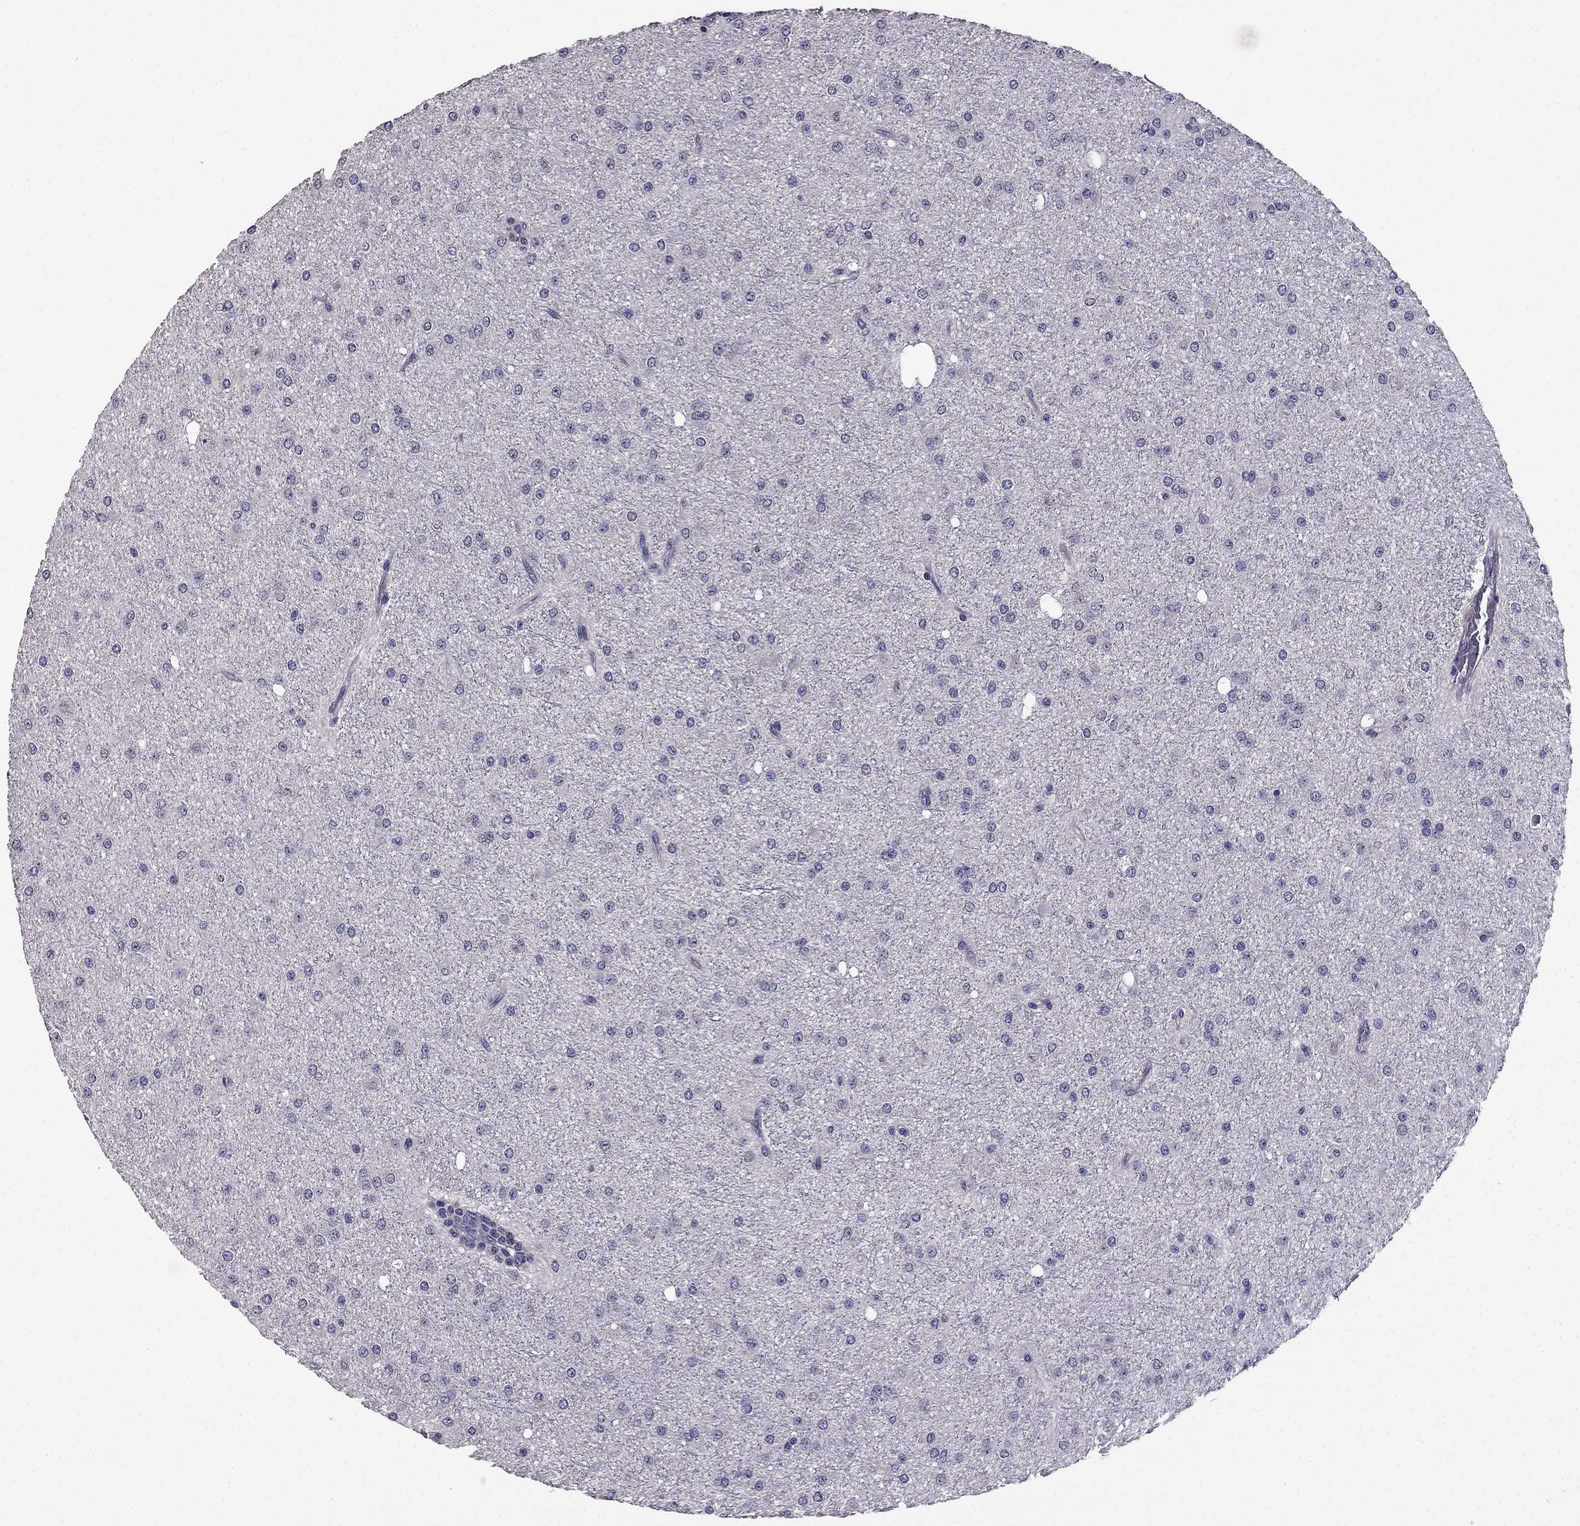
{"staining": {"intensity": "negative", "quantity": "none", "location": "none"}, "tissue": "glioma", "cell_type": "Tumor cells", "image_type": "cancer", "snomed": [{"axis": "morphology", "description": "Glioma, malignant, Low grade"}, {"axis": "topography", "description": "Brain"}], "caption": "This is a histopathology image of immunohistochemistry staining of glioma, which shows no positivity in tumor cells. (DAB (3,3'-diaminobenzidine) immunohistochemistry visualized using brightfield microscopy, high magnification).", "gene": "CDH9", "patient": {"sex": "male", "age": 27}}